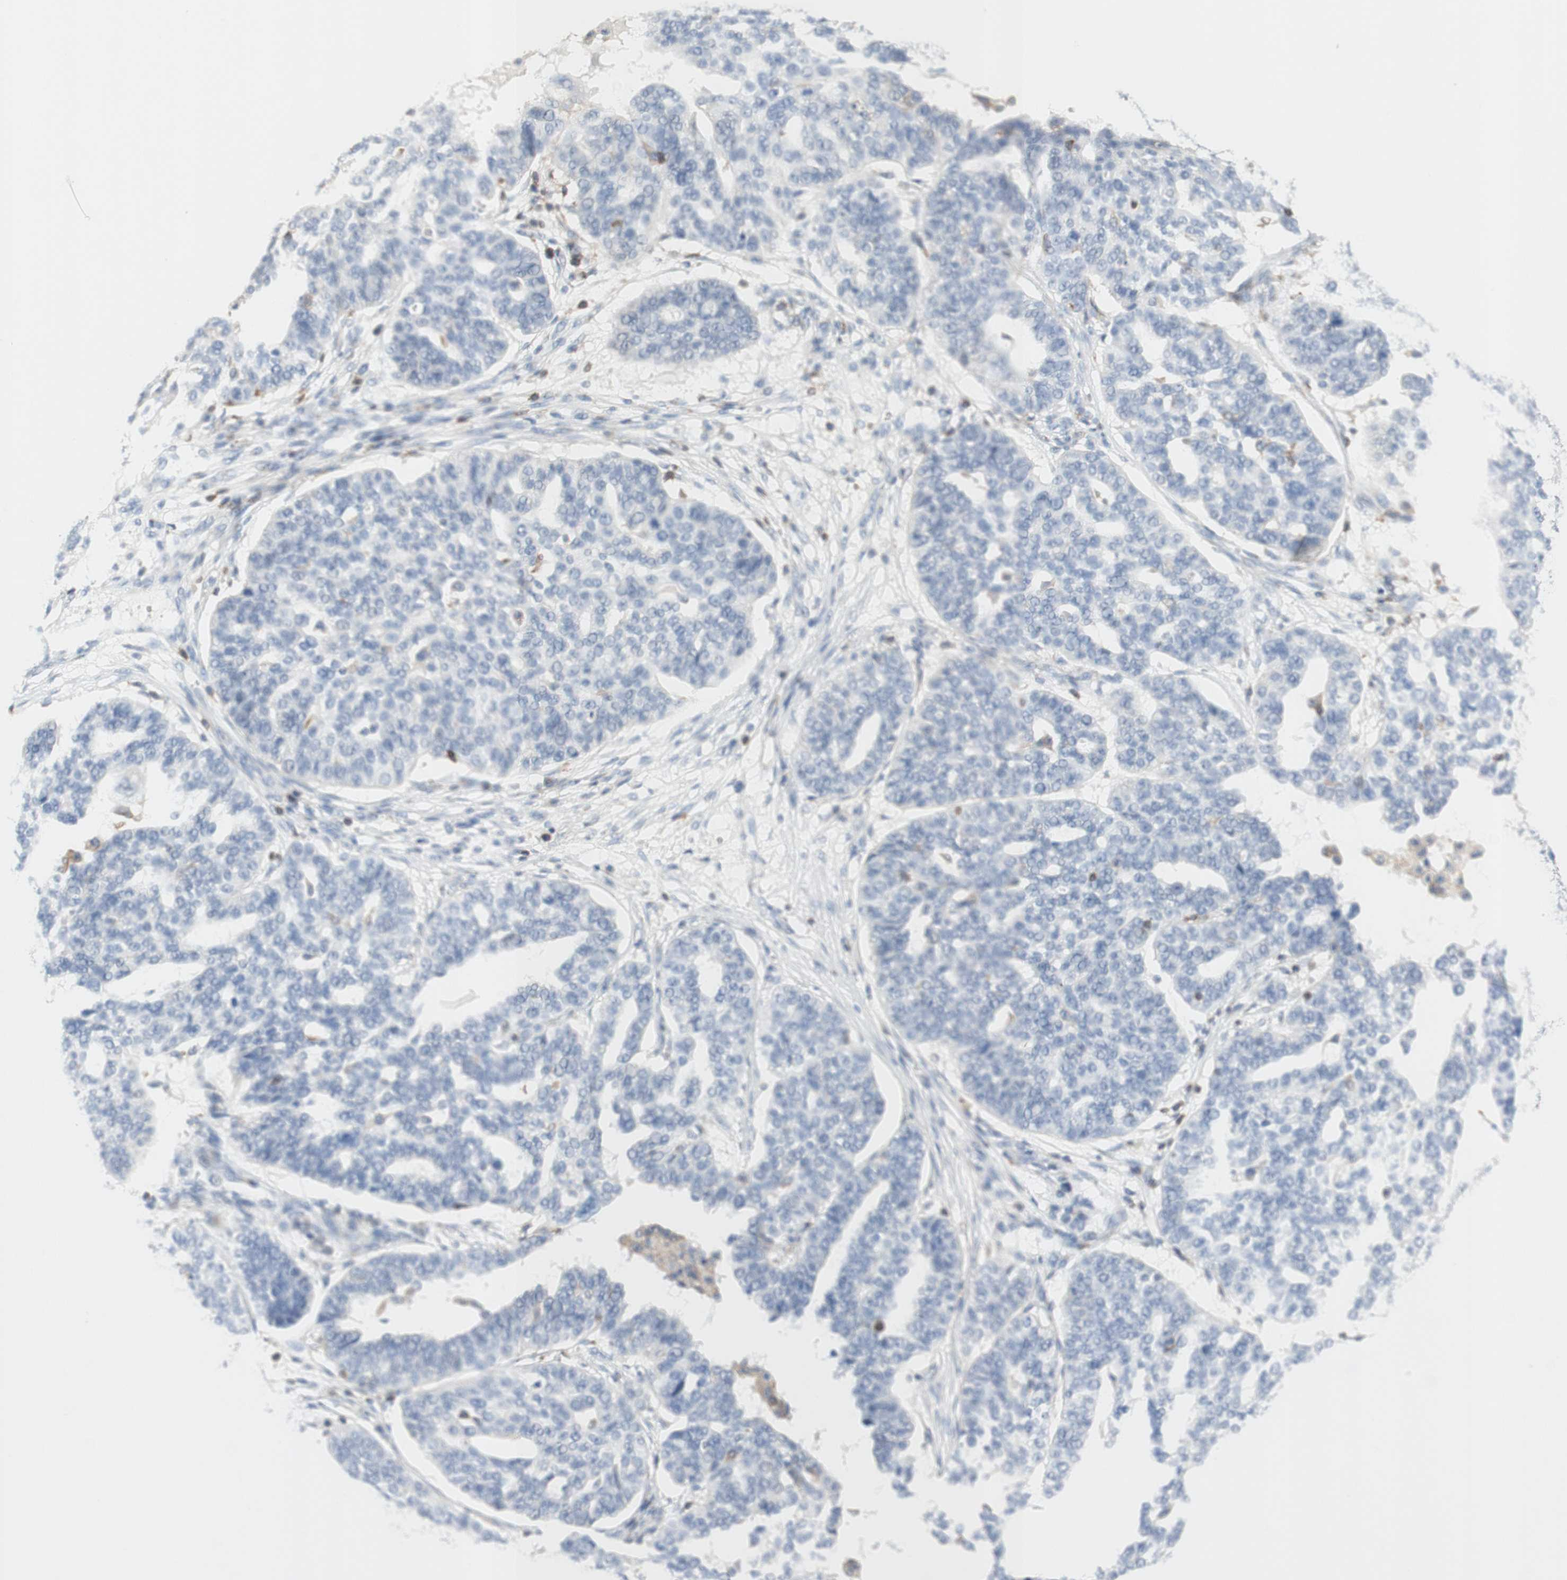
{"staining": {"intensity": "negative", "quantity": "none", "location": "none"}, "tissue": "ovarian cancer", "cell_type": "Tumor cells", "image_type": "cancer", "snomed": [{"axis": "morphology", "description": "Cystadenocarcinoma, serous, NOS"}, {"axis": "topography", "description": "Ovary"}], "caption": "High magnification brightfield microscopy of ovarian serous cystadenocarcinoma stained with DAB (brown) and counterstained with hematoxylin (blue): tumor cells show no significant positivity.", "gene": "SPINK6", "patient": {"sex": "female", "age": 59}}